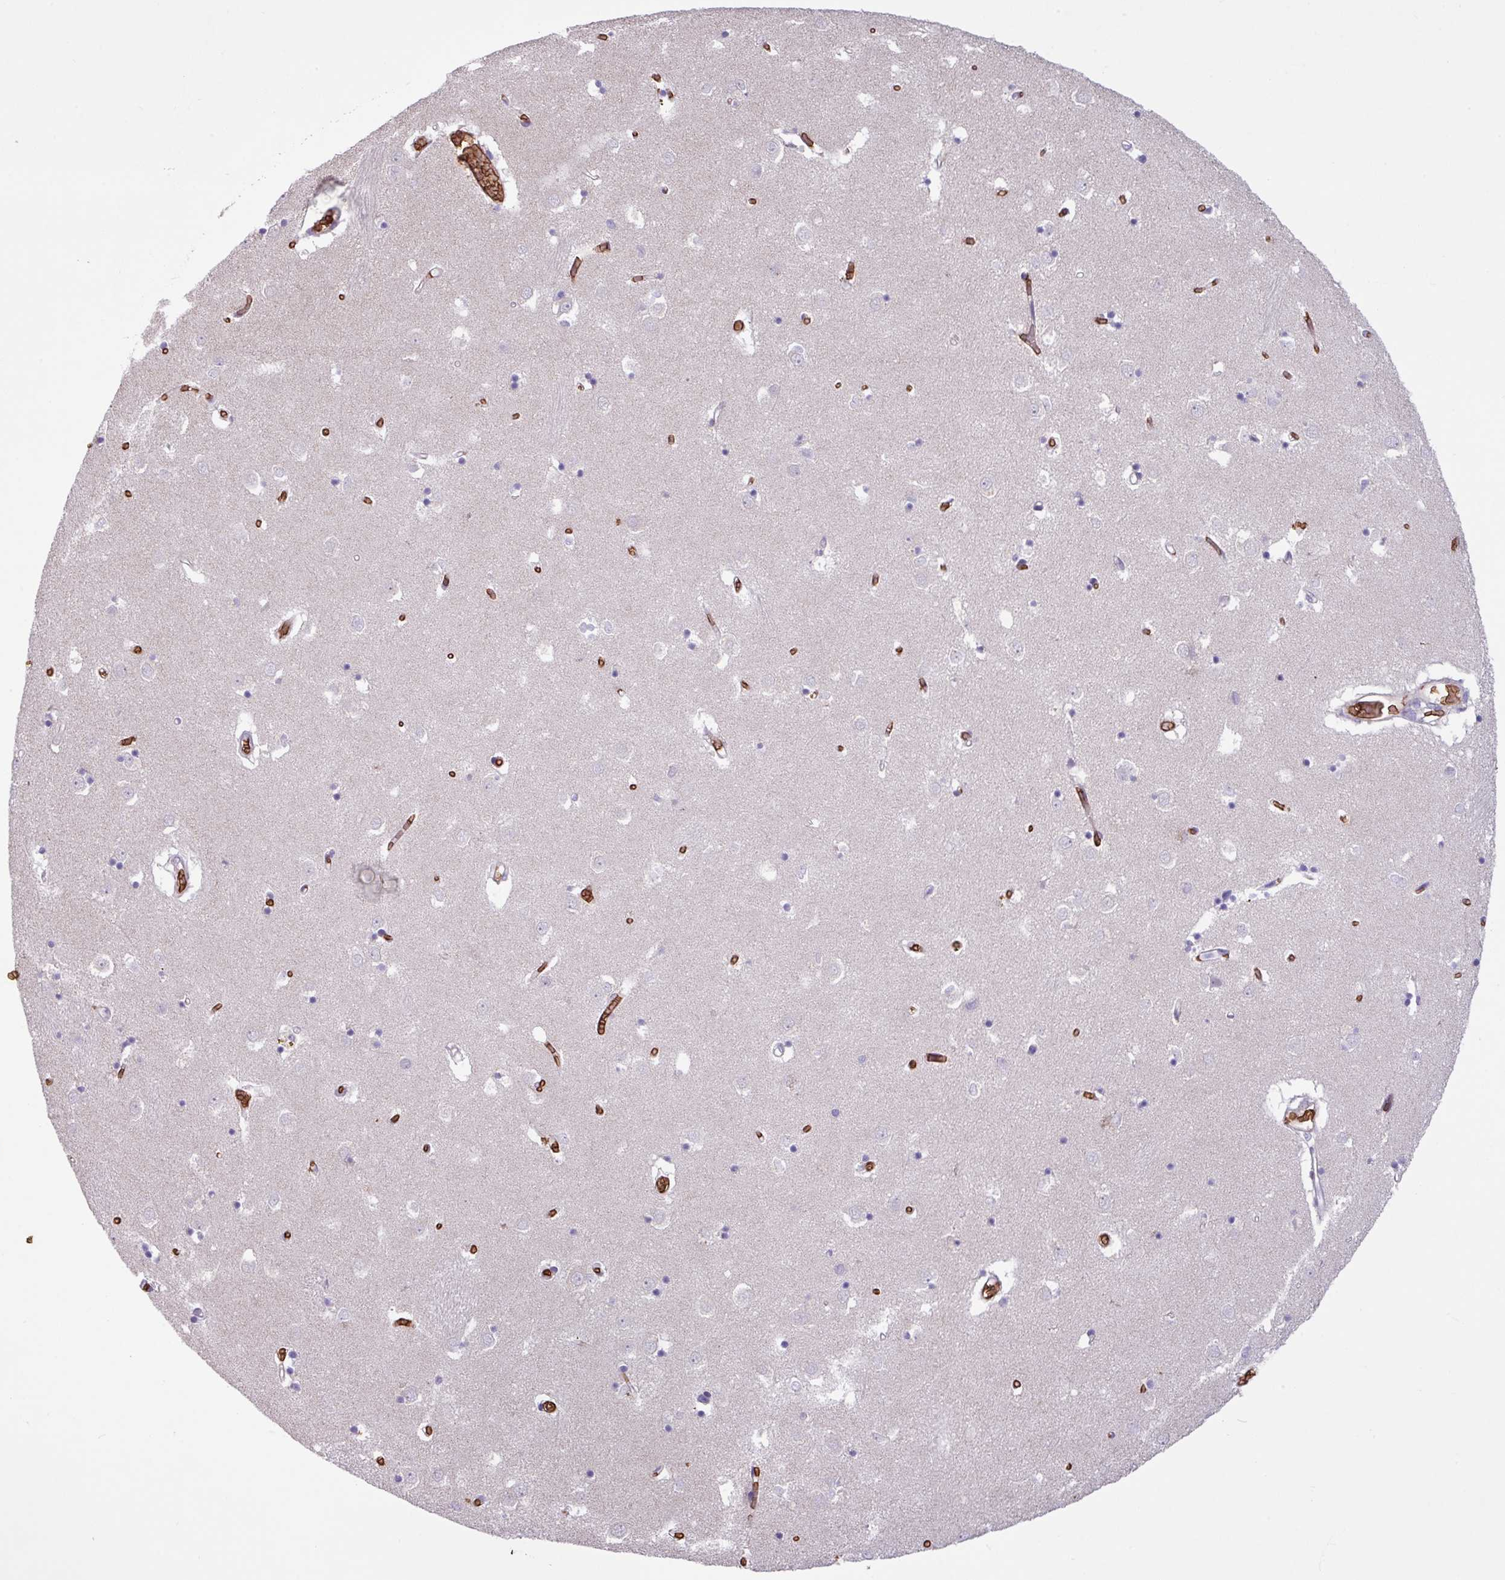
{"staining": {"intensity": "negative", "quantity": "none", "location": "none"}, "tissue": "caudate", "cell_type": "Glial cells", "image_type": "normal", "snomed": [{"axis": "morphology", "description": "Normal tissue, NOS"}, {"axis": "topography", "description": "Lateral ventricle wall"}], "caption": "Glial cells are negative for brown protein staining in unremarkable caudate. (DAB (3,3'-diaminobenzidine) immunohistochemistry (IHC) with hematoxylin counter stain).", "gene": "RAD21L1", "patient": {"sex": "male", "age": 70}}